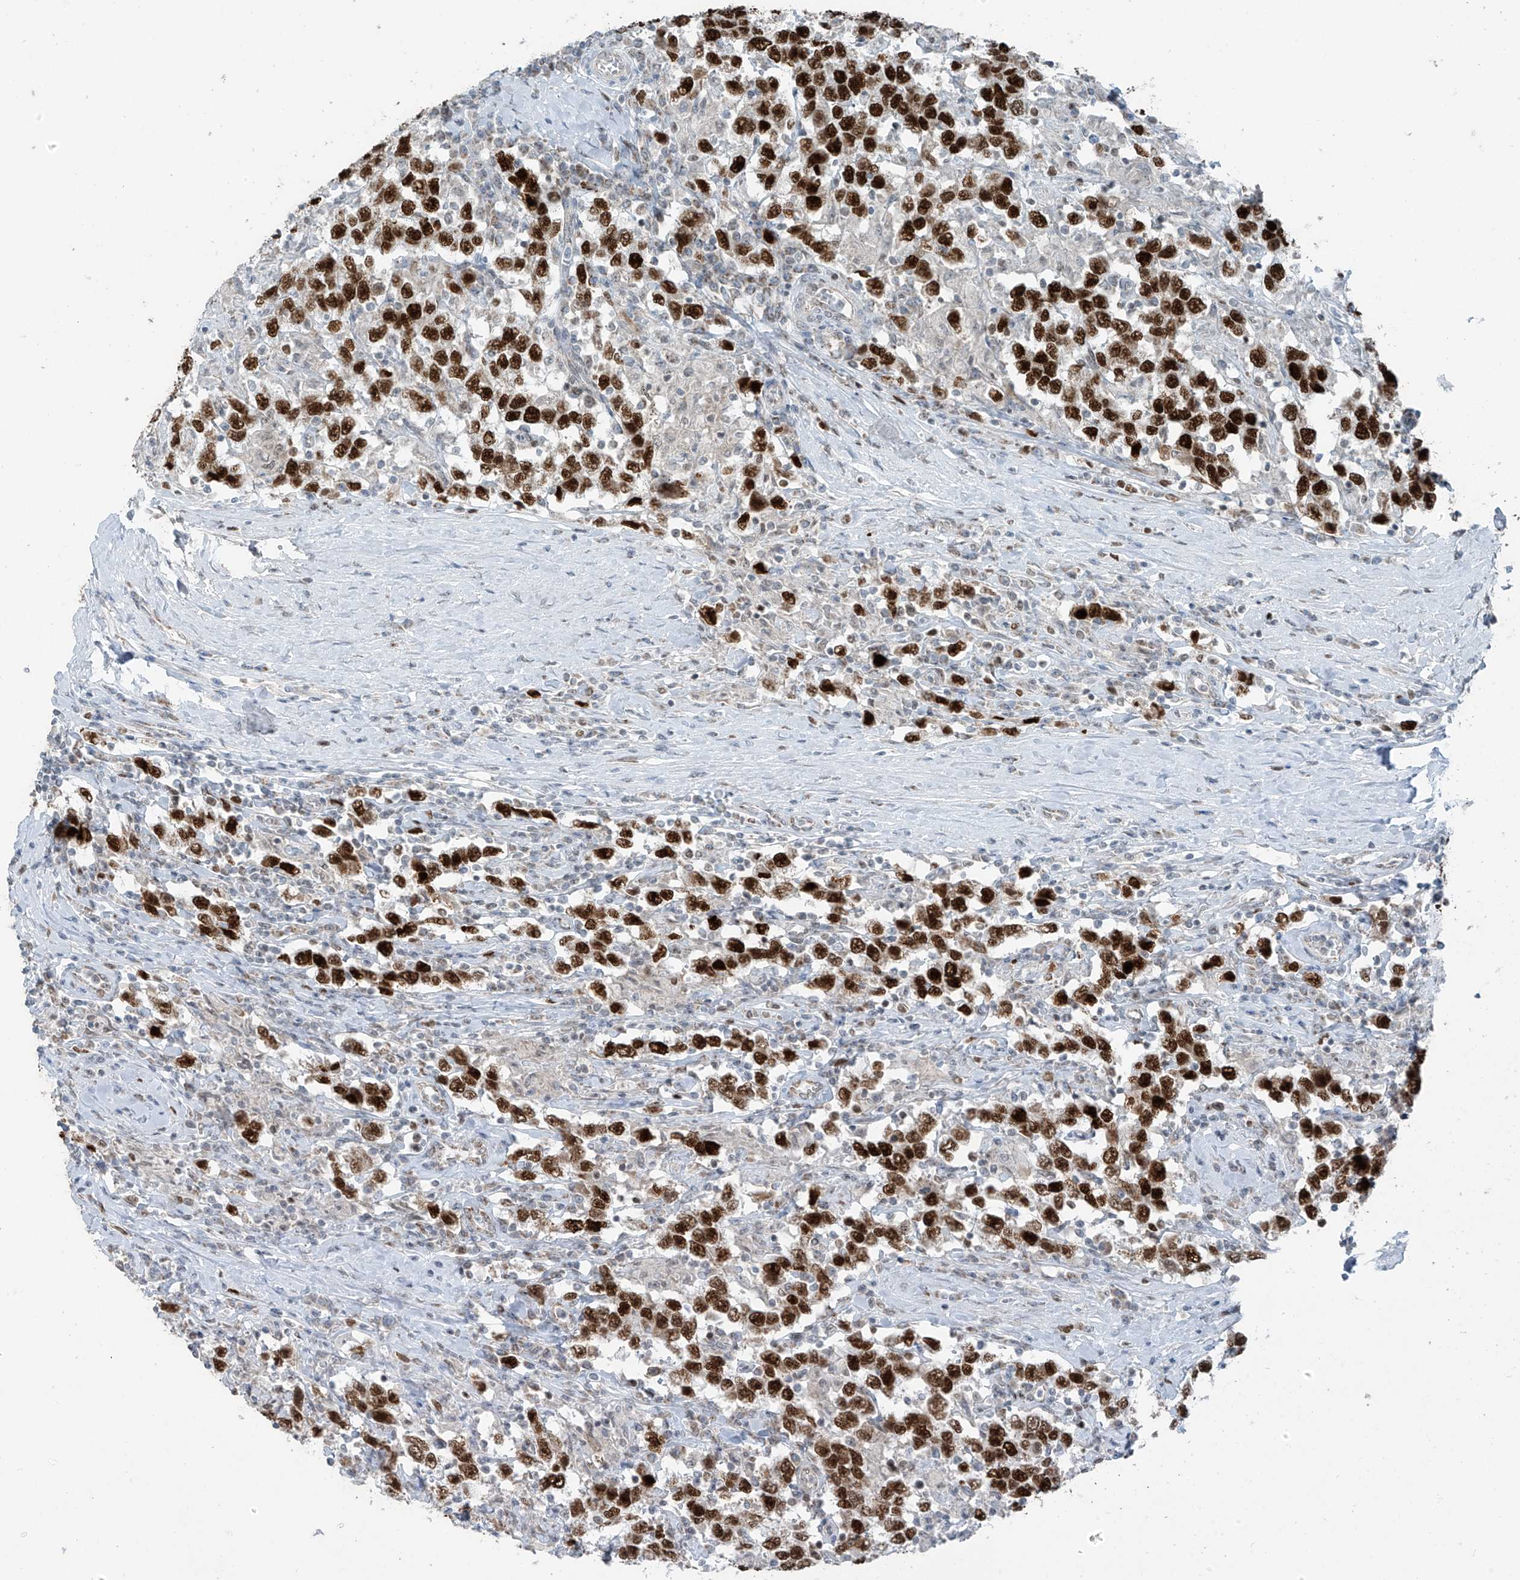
{"staining": {"intensity": "strong", "quantity": ">75%", "location": "nuclear"}, "tissue": "testis cancer", "cell_type": "Tumor cells", "image_type": "cancer", "snomed": [{"axis": "morphology", "description": "Seminoma, NOS"}, {"axis": "topography", "description": "Testis"}], "caption": "A photomicrograph of testis cancer stained for a protein shows strong nuclear brown staining in tumor cells. (DAB = brown stain, brightfield microscopy at high magnification).", "gene": "WRNIP1", "patient": {"sex": "male", "age": 41}}